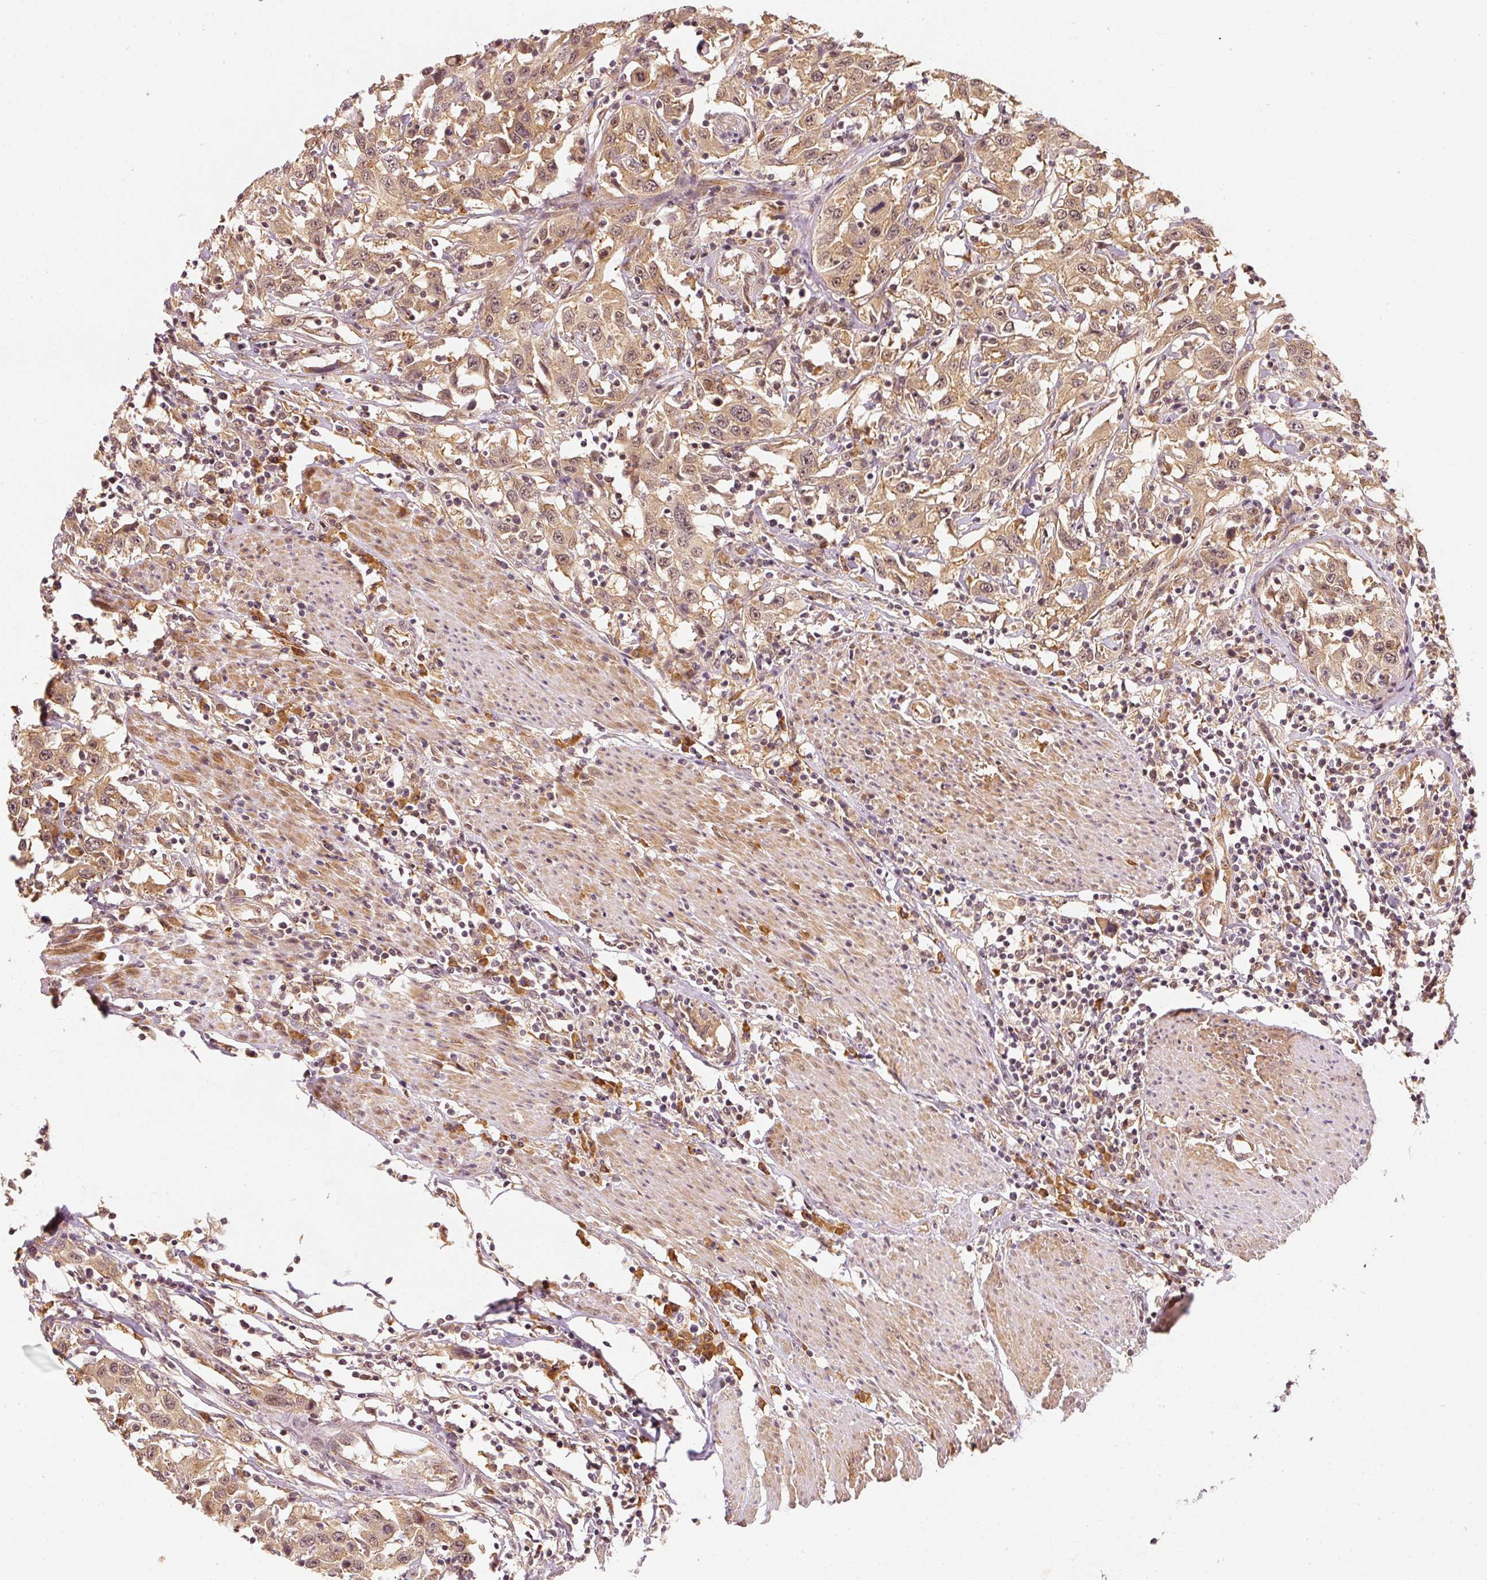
{"staining": {"intensity": "moderate", "quantity": ">75%", "location": "cytoplasmic/membranous"}, "tissue": "urothelial cancer", "cell_type": "Tumor cells", "image_type": "cancer", "snomed": [{"axis": "morphology", "description": "Urothelial carcinoma, High grade"}, {"axis": "topography", "description": "Urinary bladder"}], "caption": "Human urothelial cancer stained with a brown dye exhibits moderate cytoplasmic/membranous positive staining in about >75% of tumor cells.", "gene": "EEF1A2", "patient": {"sex": "male", "age": 61}}